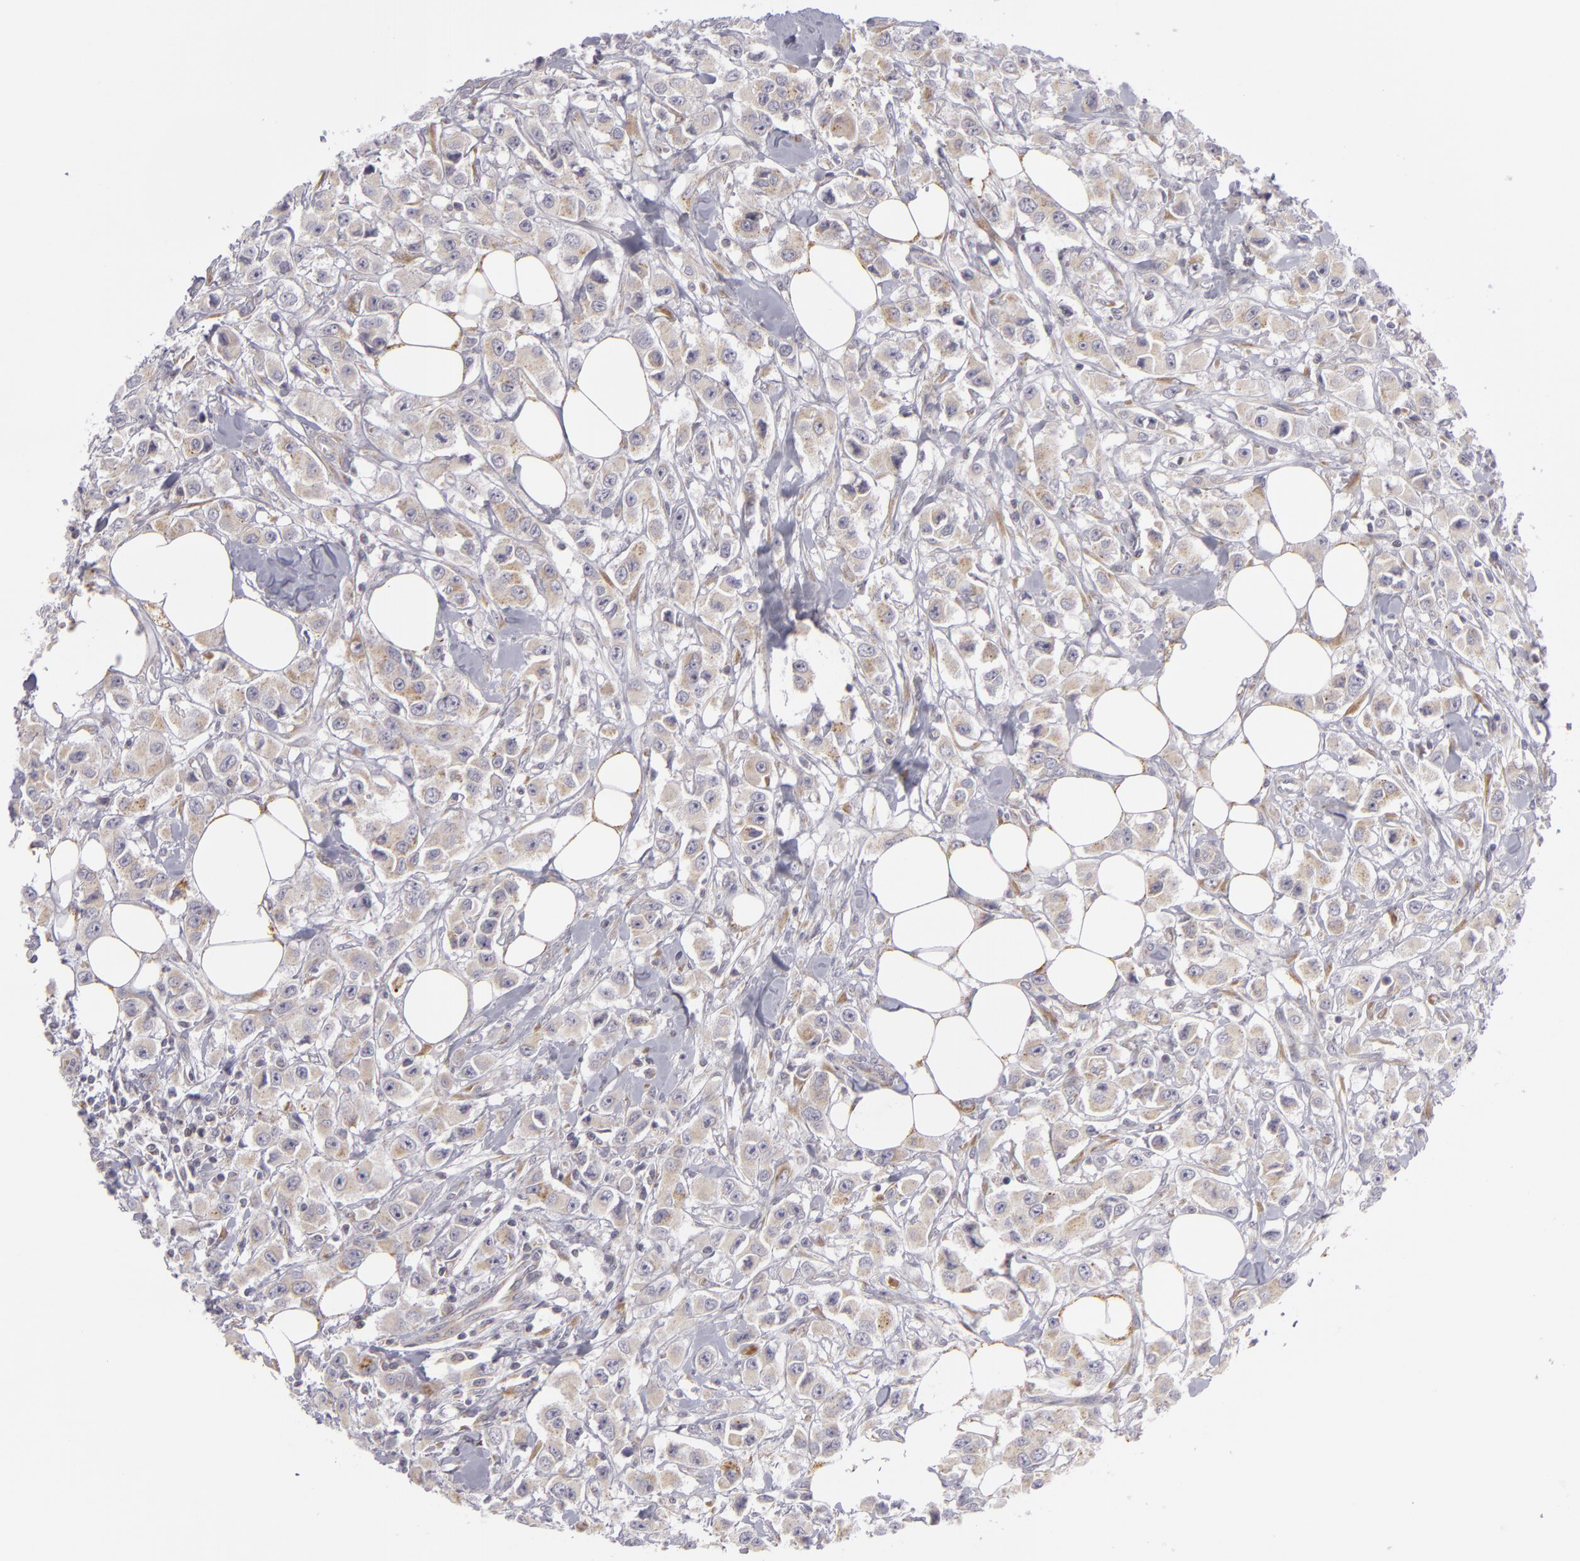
{"staining": {"intensity": "weak", "quantity": "25%-75%", "location": "cytoplasmic/membranous"}, "tissue": "breast cancer", "cell_type": "Tumor cells", "image_type": "cancer", "snomed": [{"axis": "morphology", "description": "Duct carcinoma"}, {"axis": "topography", "description": "Breast"}], "caption": "About 25%-75% of tumor cells in human breast cancer demonstrate weak cytoplasmic/membranous protein staining as visualized by brown immunohistochemical staining.", "gene": "ATP2B3", "patient": {"sex": "female", "age": 58}}